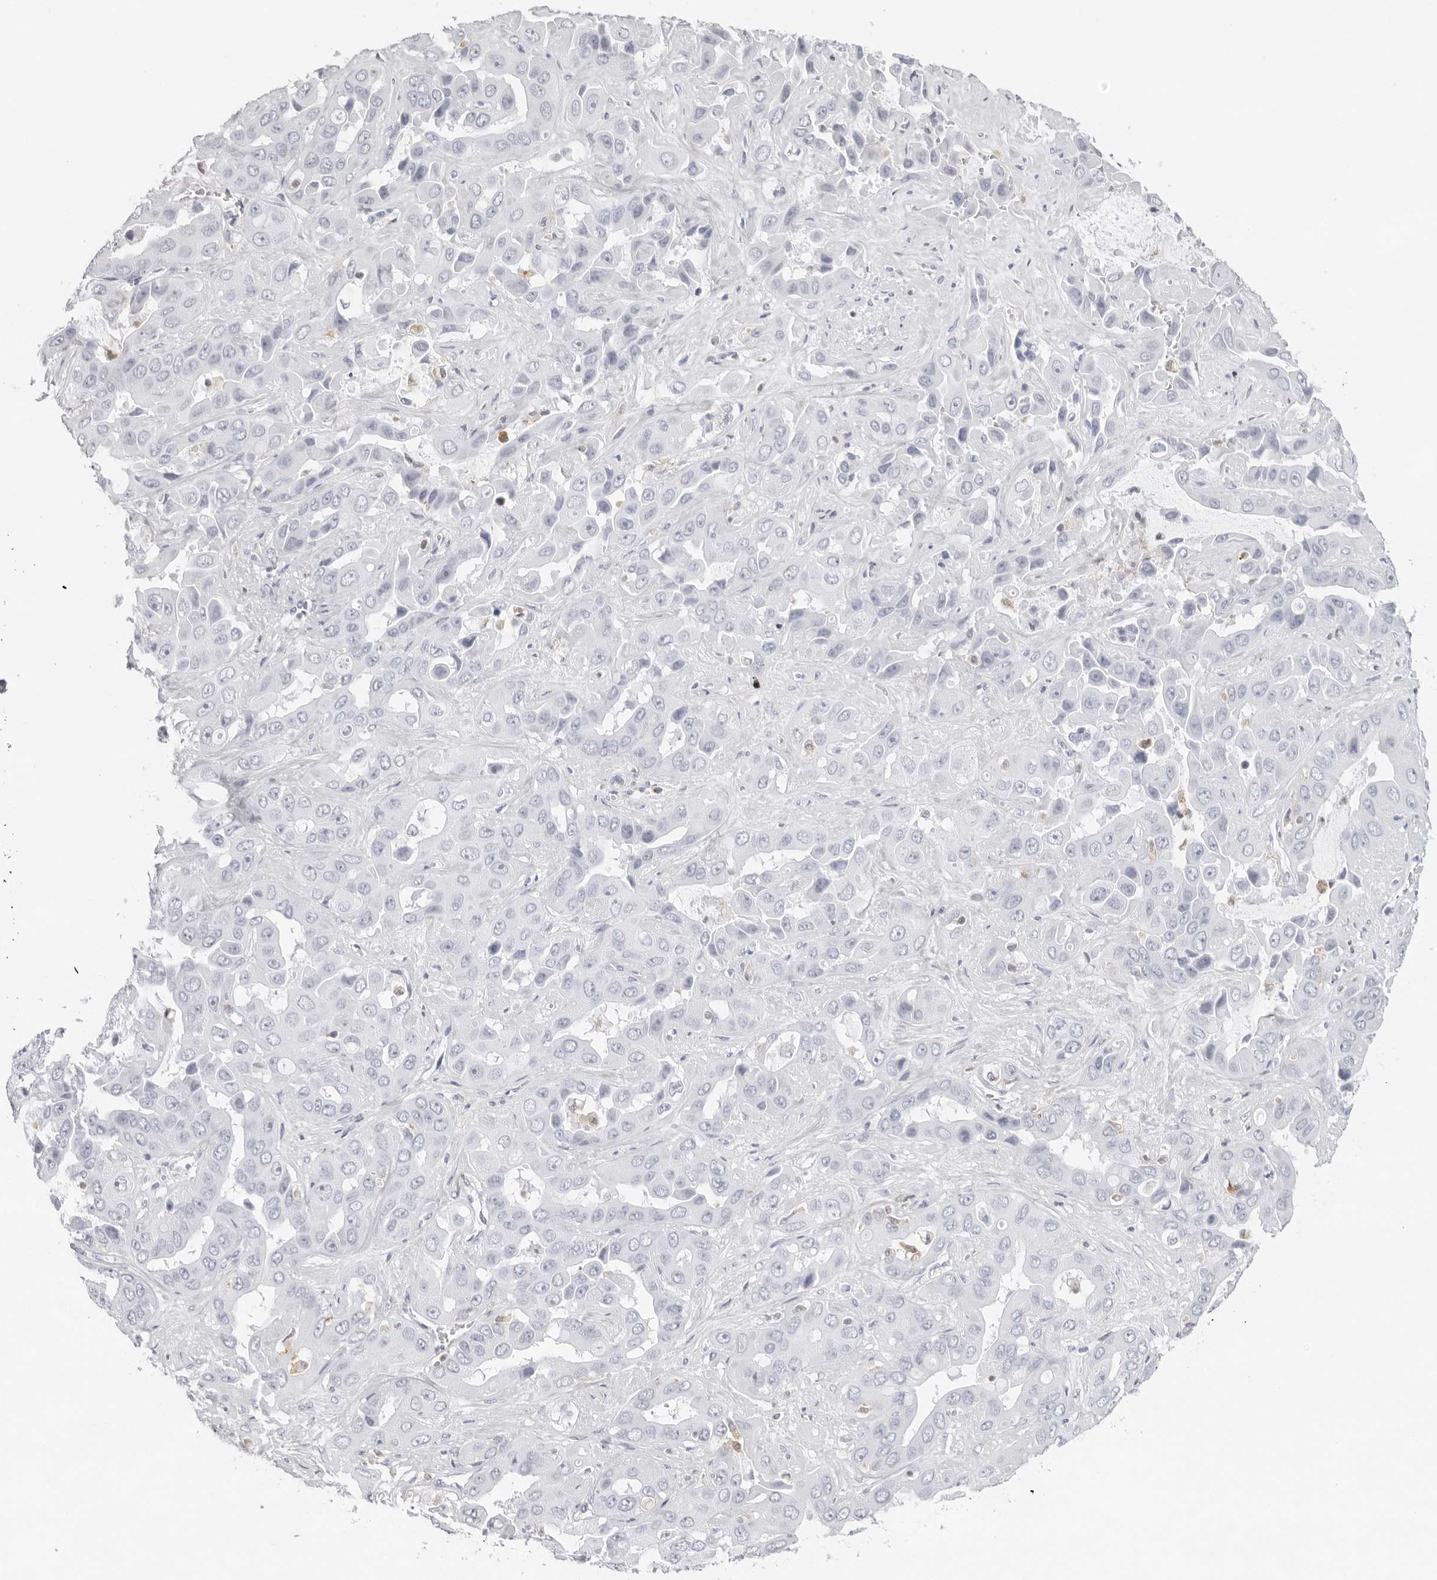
{"staining": {"intensity": "negative", "quantity": "none", "location": "none"}, "tissue": "liver cancer", "cell_type": "Tumor cells", "image_type": "cancer", "snomed": [{"axis": "morphology", "description": "Cholangiocarcinoma"}, {"axis": "topography", "description": "Liver"}], "caption": "Tumor cells are negative for protein expression in human liver cancer (cholangiocarcinoma). (DAB (3,3'-diaminobenzidine) immunohistochemistry, high magnification).", "gene": "FMNL1", "patient": {"sex": "female", "age": 52}}